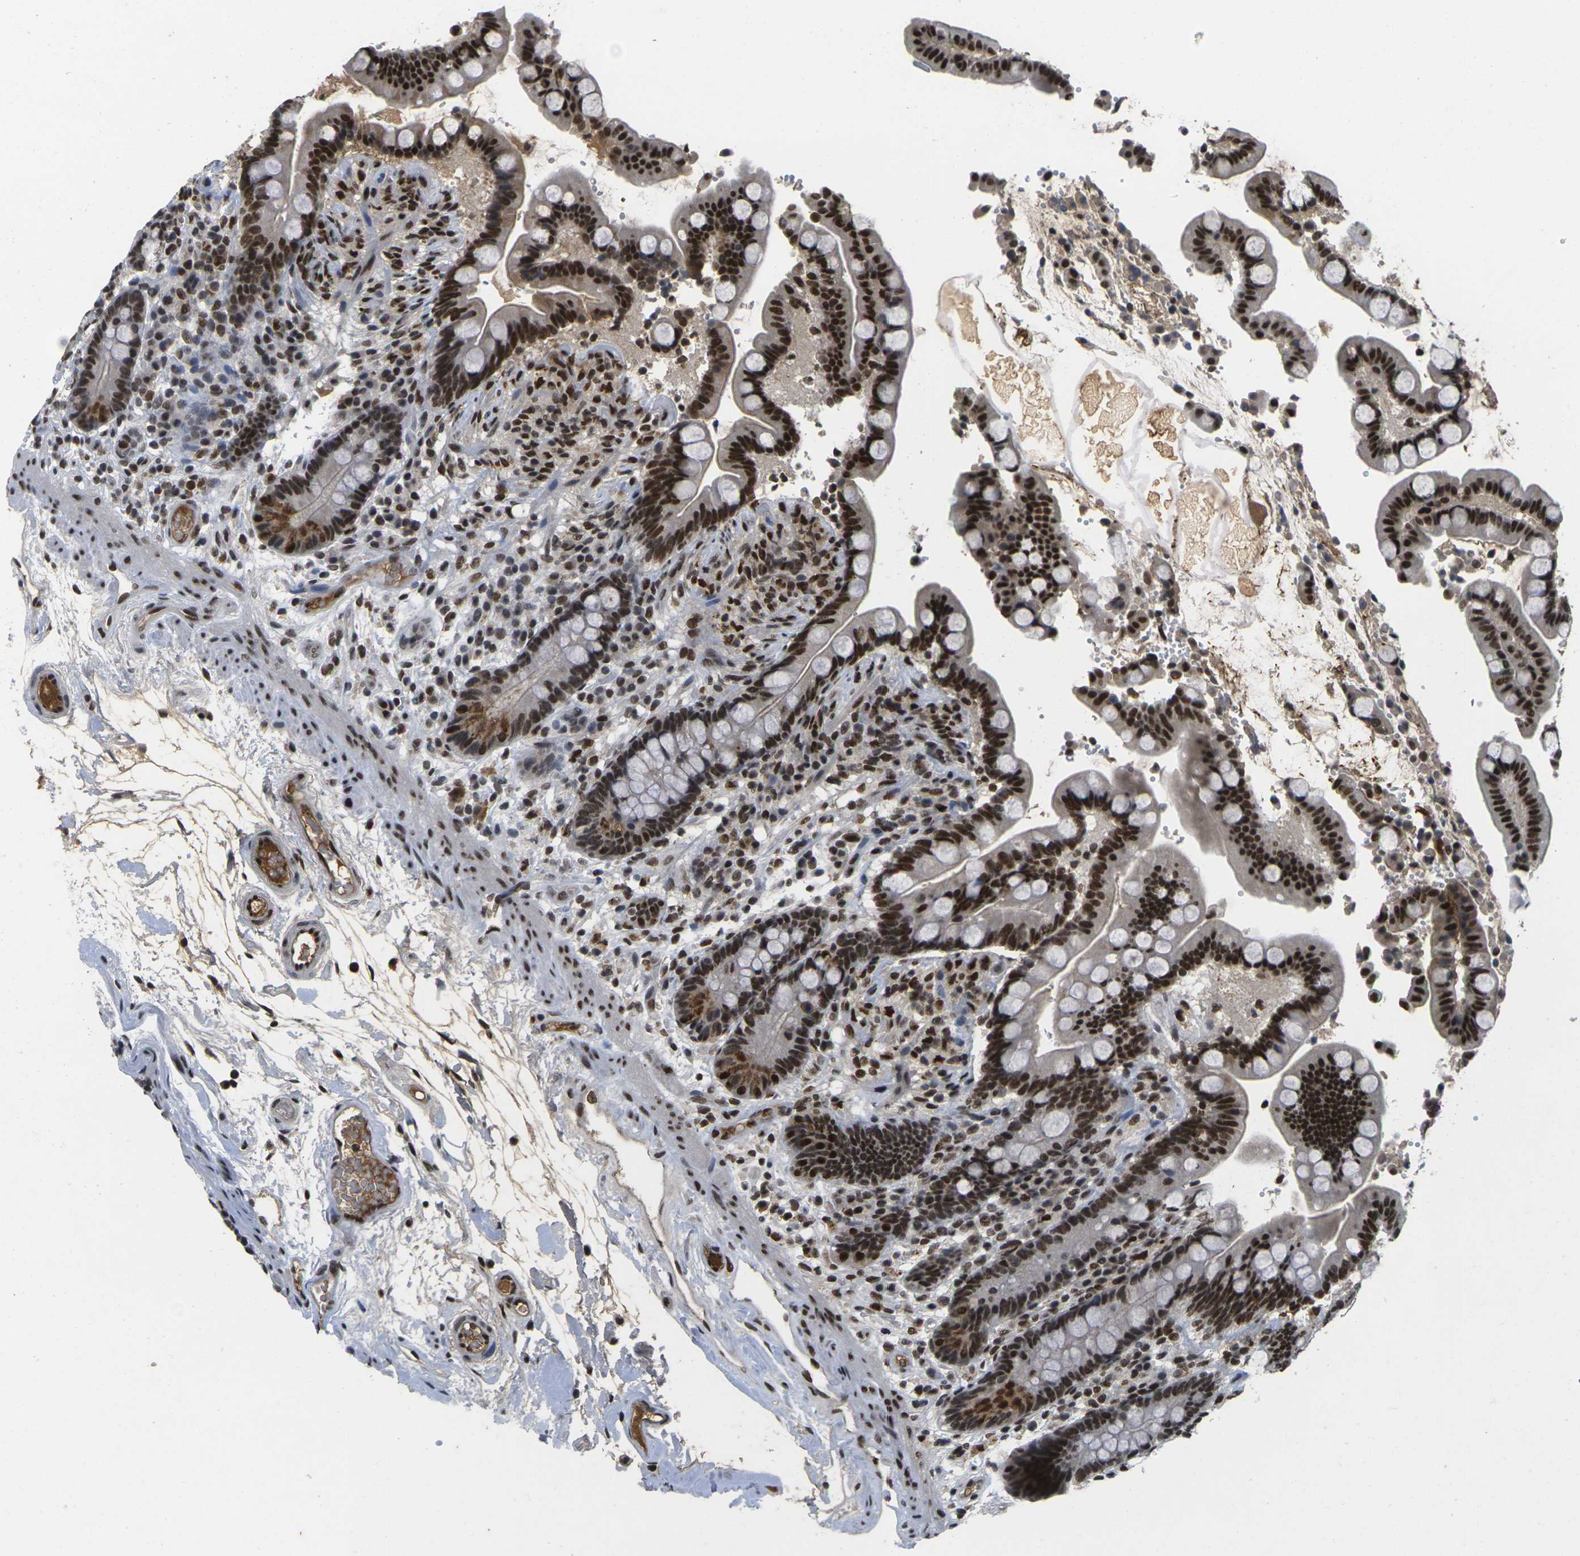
{"staining": {"intensity": "strong", "quantity": ">75%", "location": "nuclear"}, "tissue": "colon", "cell_type": "Endothelial cells", "image_type": "normal", "snomed": [{"axis": "morphology", "description": "Normal tissue, NOS"}, {"axis": "topography", "description": "Colon"}], "caption": "Immunohistochemistry (IHC) of benign human colon shows high levels of strong nuclear expression in about >75% of endothelial cells.", "gene": "GTF2E1", "patient": {"sex": "male", "age": 73}}